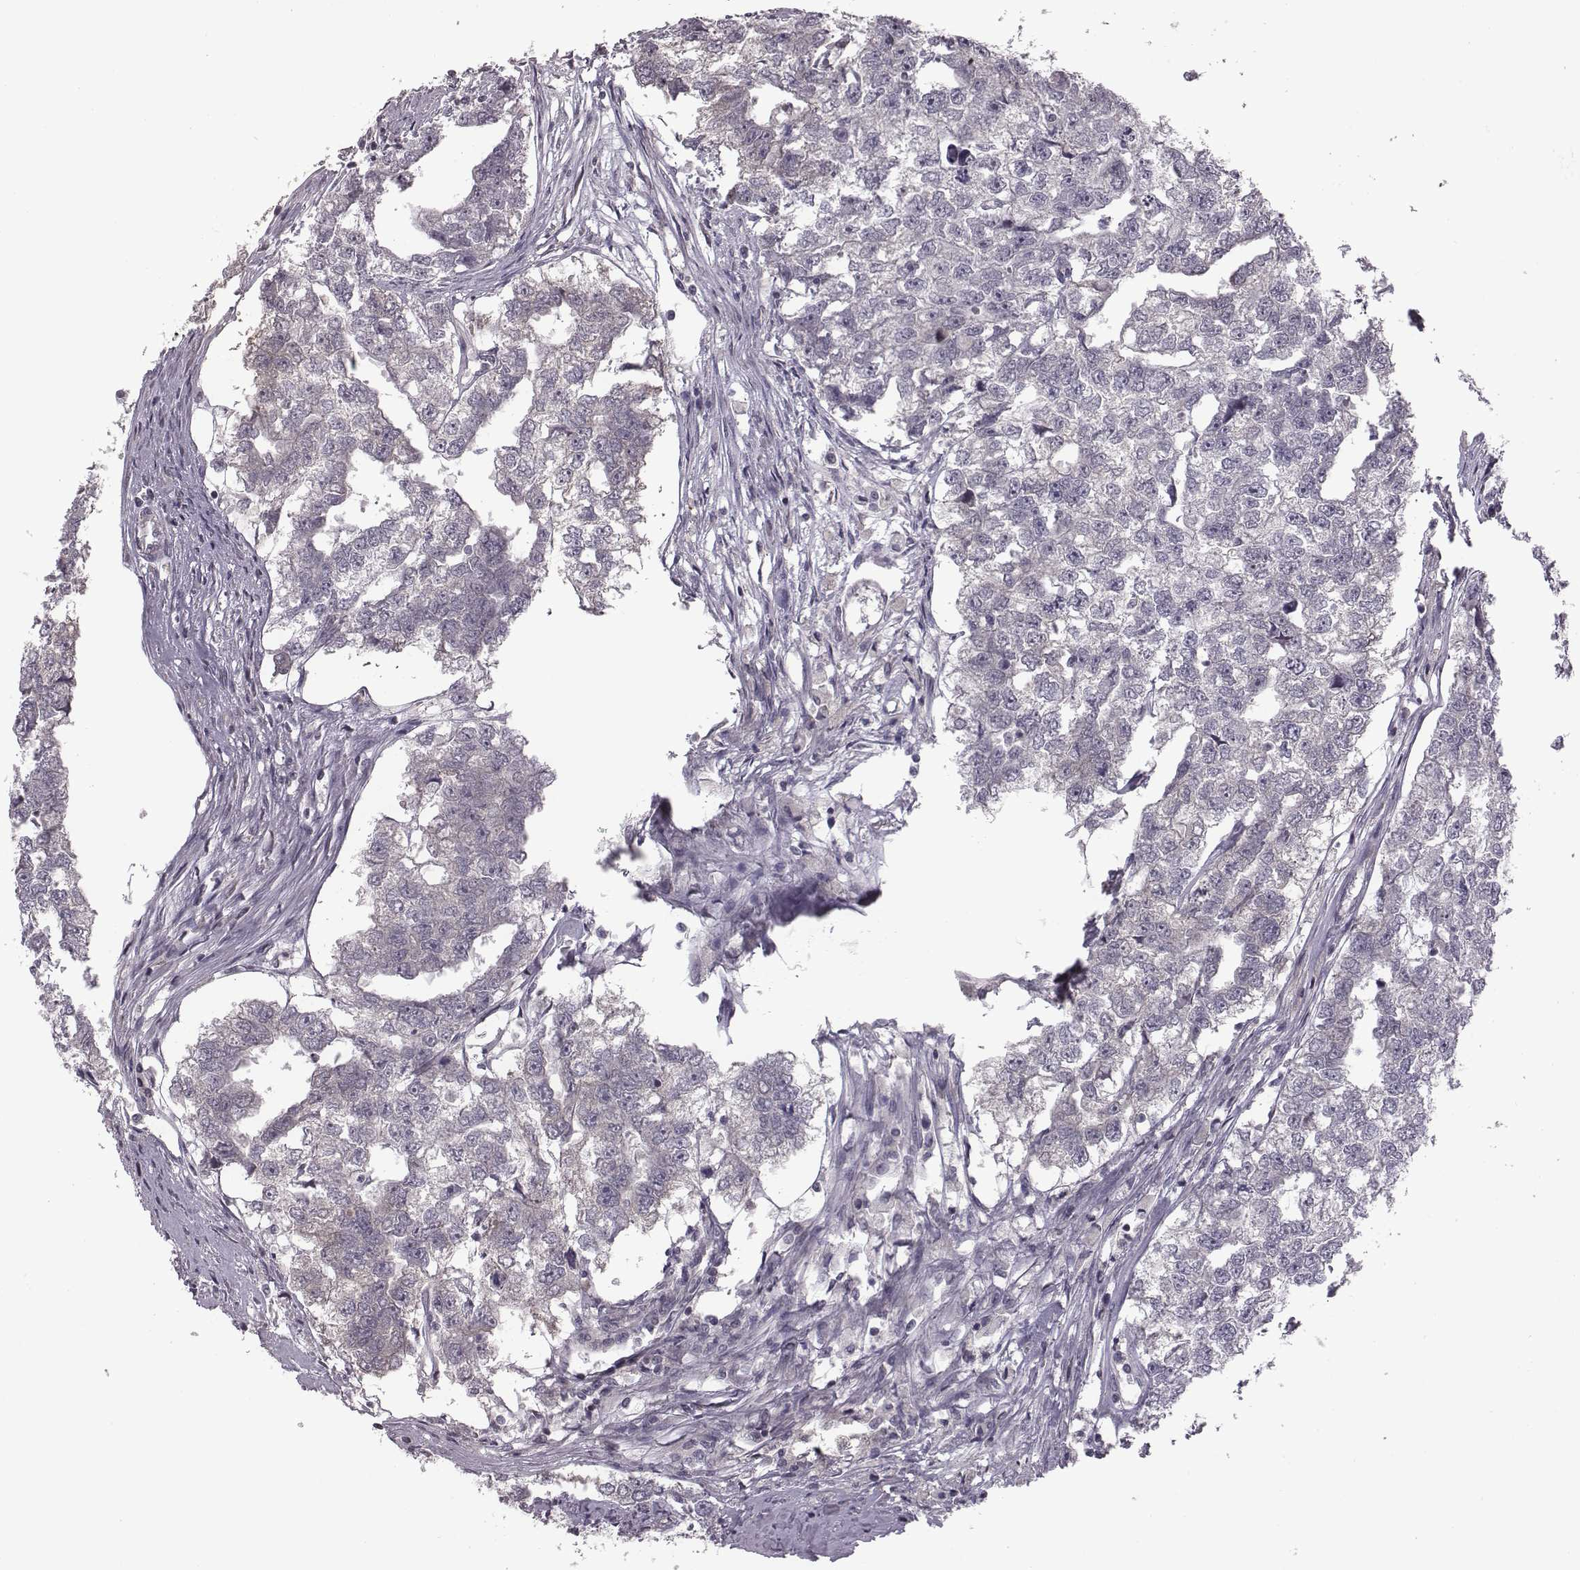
{"staining": {"intensity": "negative", "quantity": "none", "location": "none"}, "tissue": "testis cancer", "cell_type": "Tumor cells", "image_type": "cancer", "snomed": [{"axis": "morphology", "description": "Carcinoma, Embryonal, NOS"}, {"axis": "morphology", "description": "Teratoma, malignant, NOS"}, {"axis": "topography", "description": "Testis"}], "caption": "Protein analysis of embryonal carcinoma (testis) demonstrates no significant positivity in tumor cells.", "gene": "BICDL1", "patient": {"sex": "male", "age": 44}}